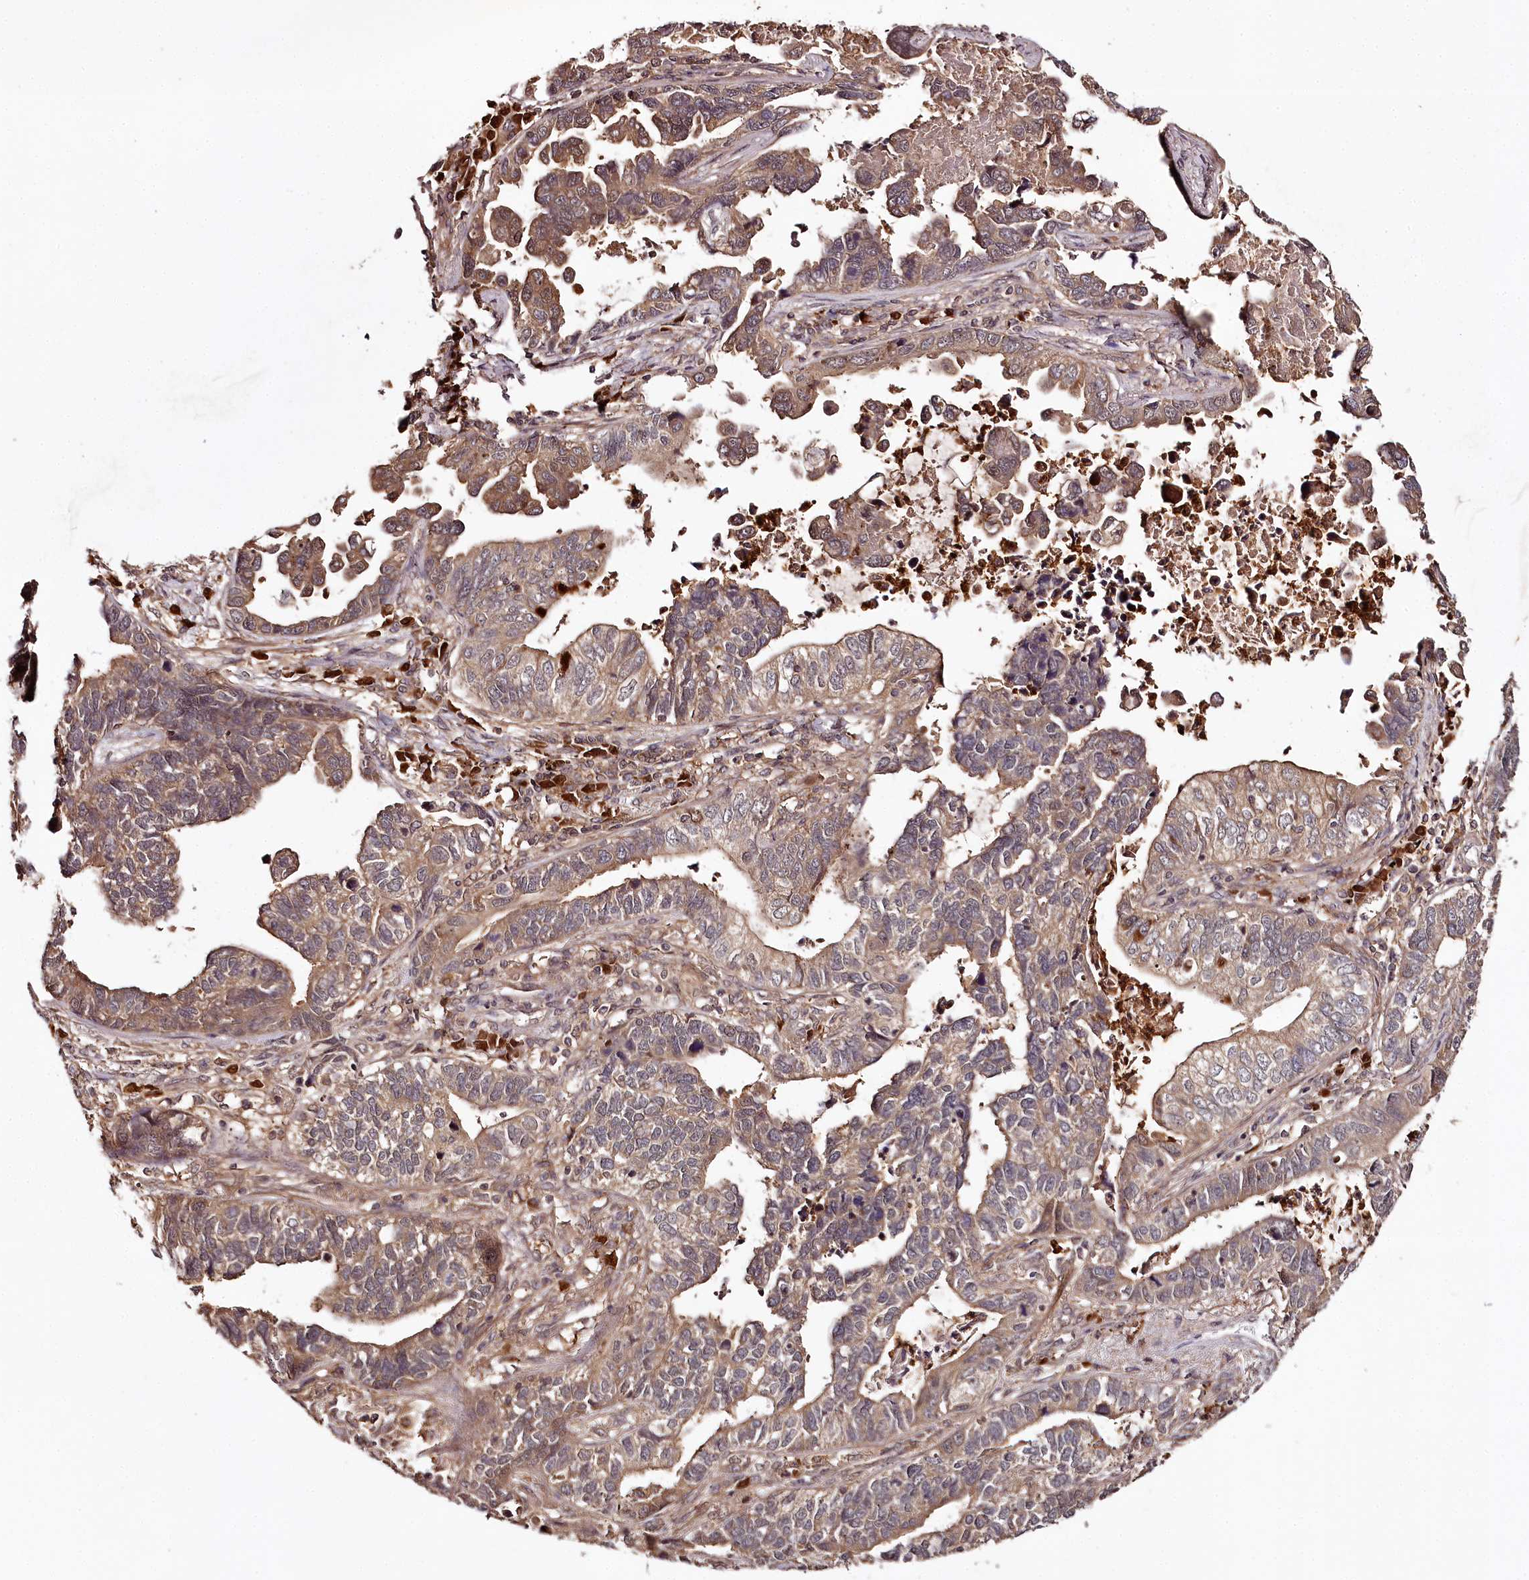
{"staining": {"intensity": "weak", "quantity": "25%-75%", "location": "cytoplasmic/membranous"}, "tissue": "lung cancer", "cell_type": "Tumor cells", "image_type": "cancer", "snomed": [{"axis": "morphology", "description": "Adenocarcinoma, NOS"}, {"axis": "topography", "description": "Lung"}], "caption": "Immunohistochemical staining of lung cancer (adenocarcinoma) demonstrates weak cytoplasmic/membranous protein staining in approximately 25%-75% of tumor cells.", "gene": "TTC12", "patient": {"sex": "male", "age": 67}}